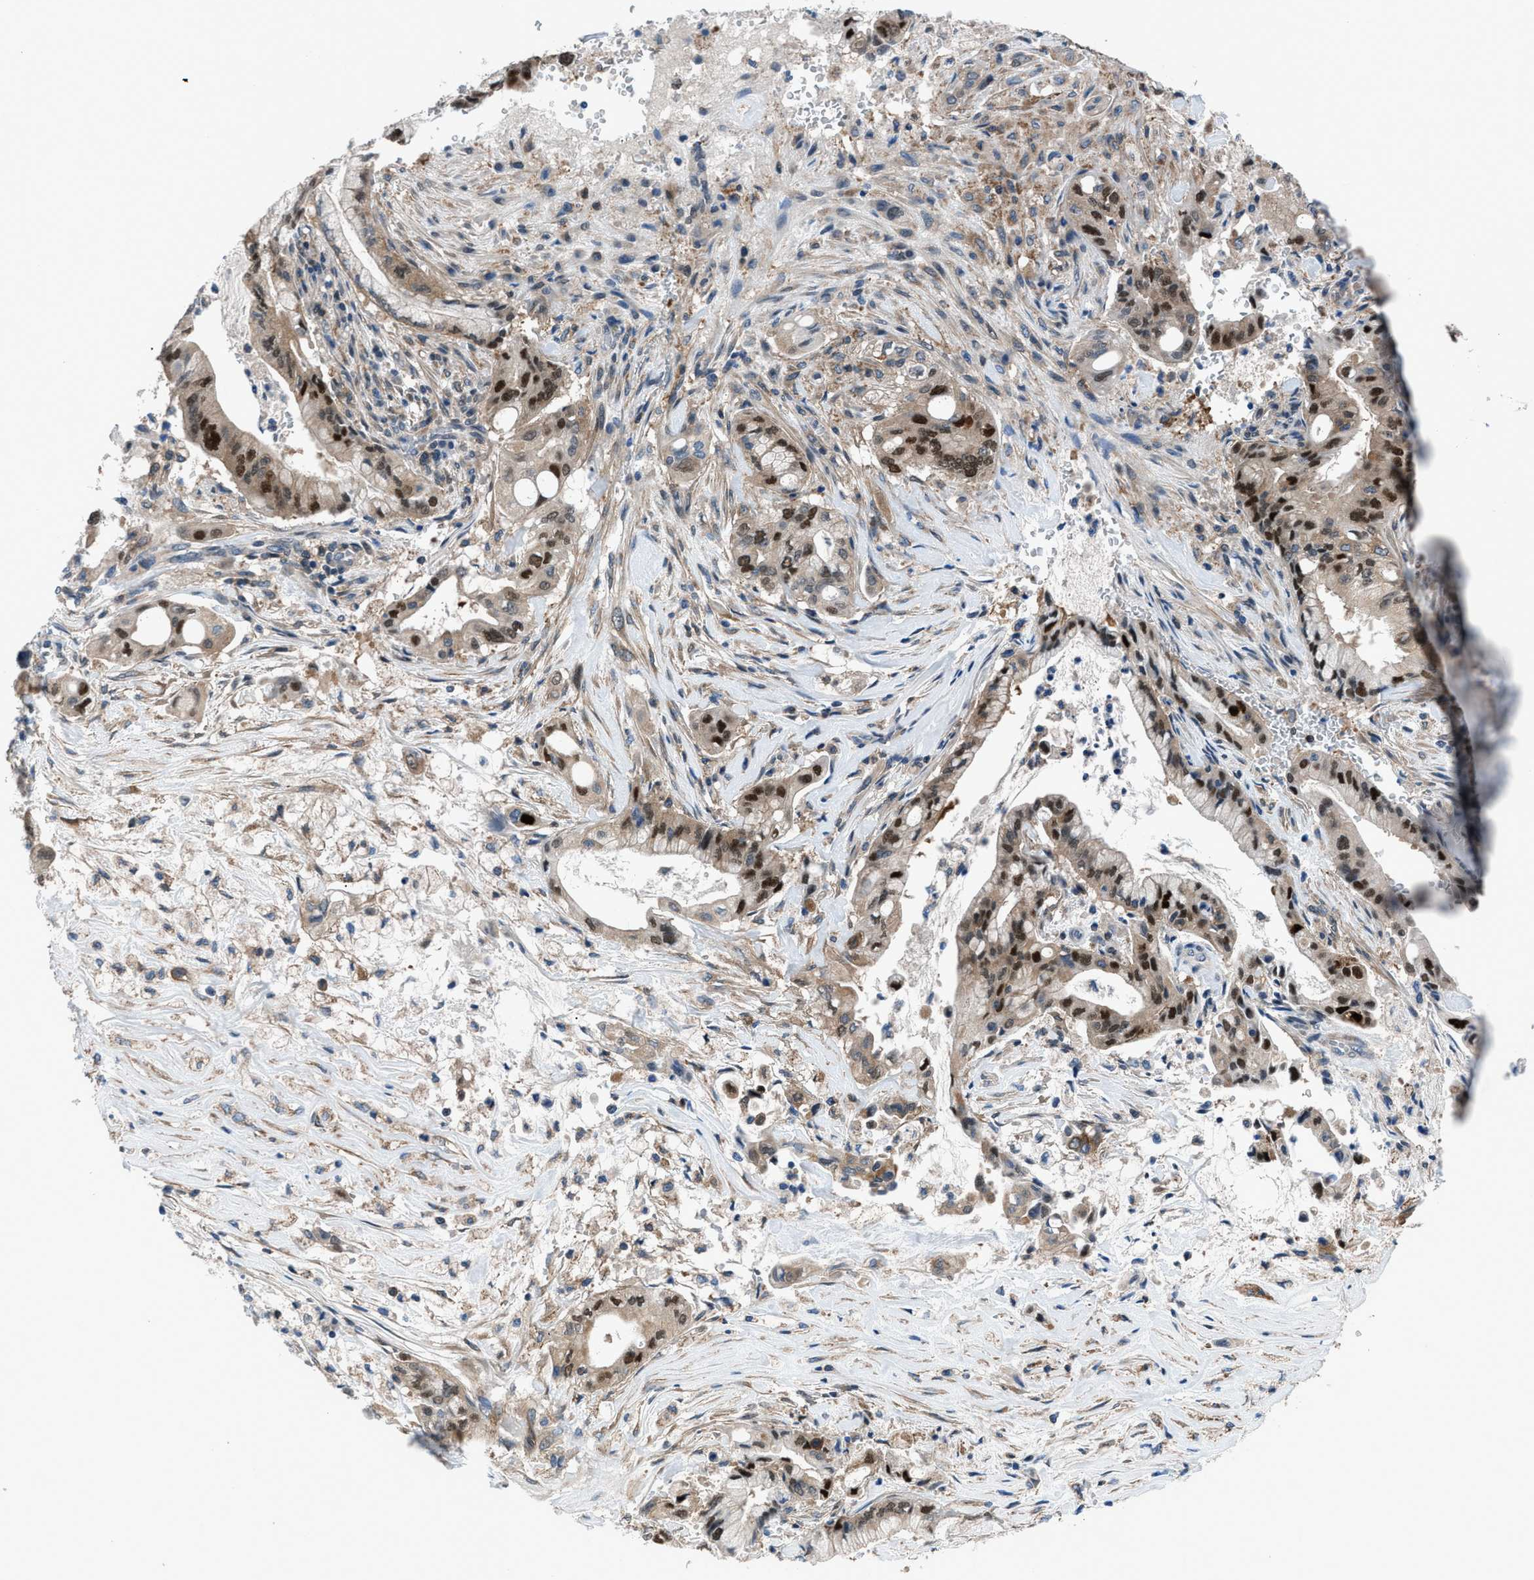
{"staining": {"intensity": "strong", "quantity": ">75%", "location": "cytoplasmic/membranous,nuclear"}, "tissue": "pancreatic cancer", "cell_type": "Tumor cells", "image_type": "cancer", "snomed": [{"axis": "morphology", "description": "Adenocarcinoma, NOS"}, {"axis": "topography", "description": "Pancreas"}], "caption": "An image of human pancreatic cancer stained for a protein shows strong cytoplasmic/membranous and nuclear brown staining in tumor cells.", "gene": "TMEM45B", "patient": {"sex": "female", "age": 73}}